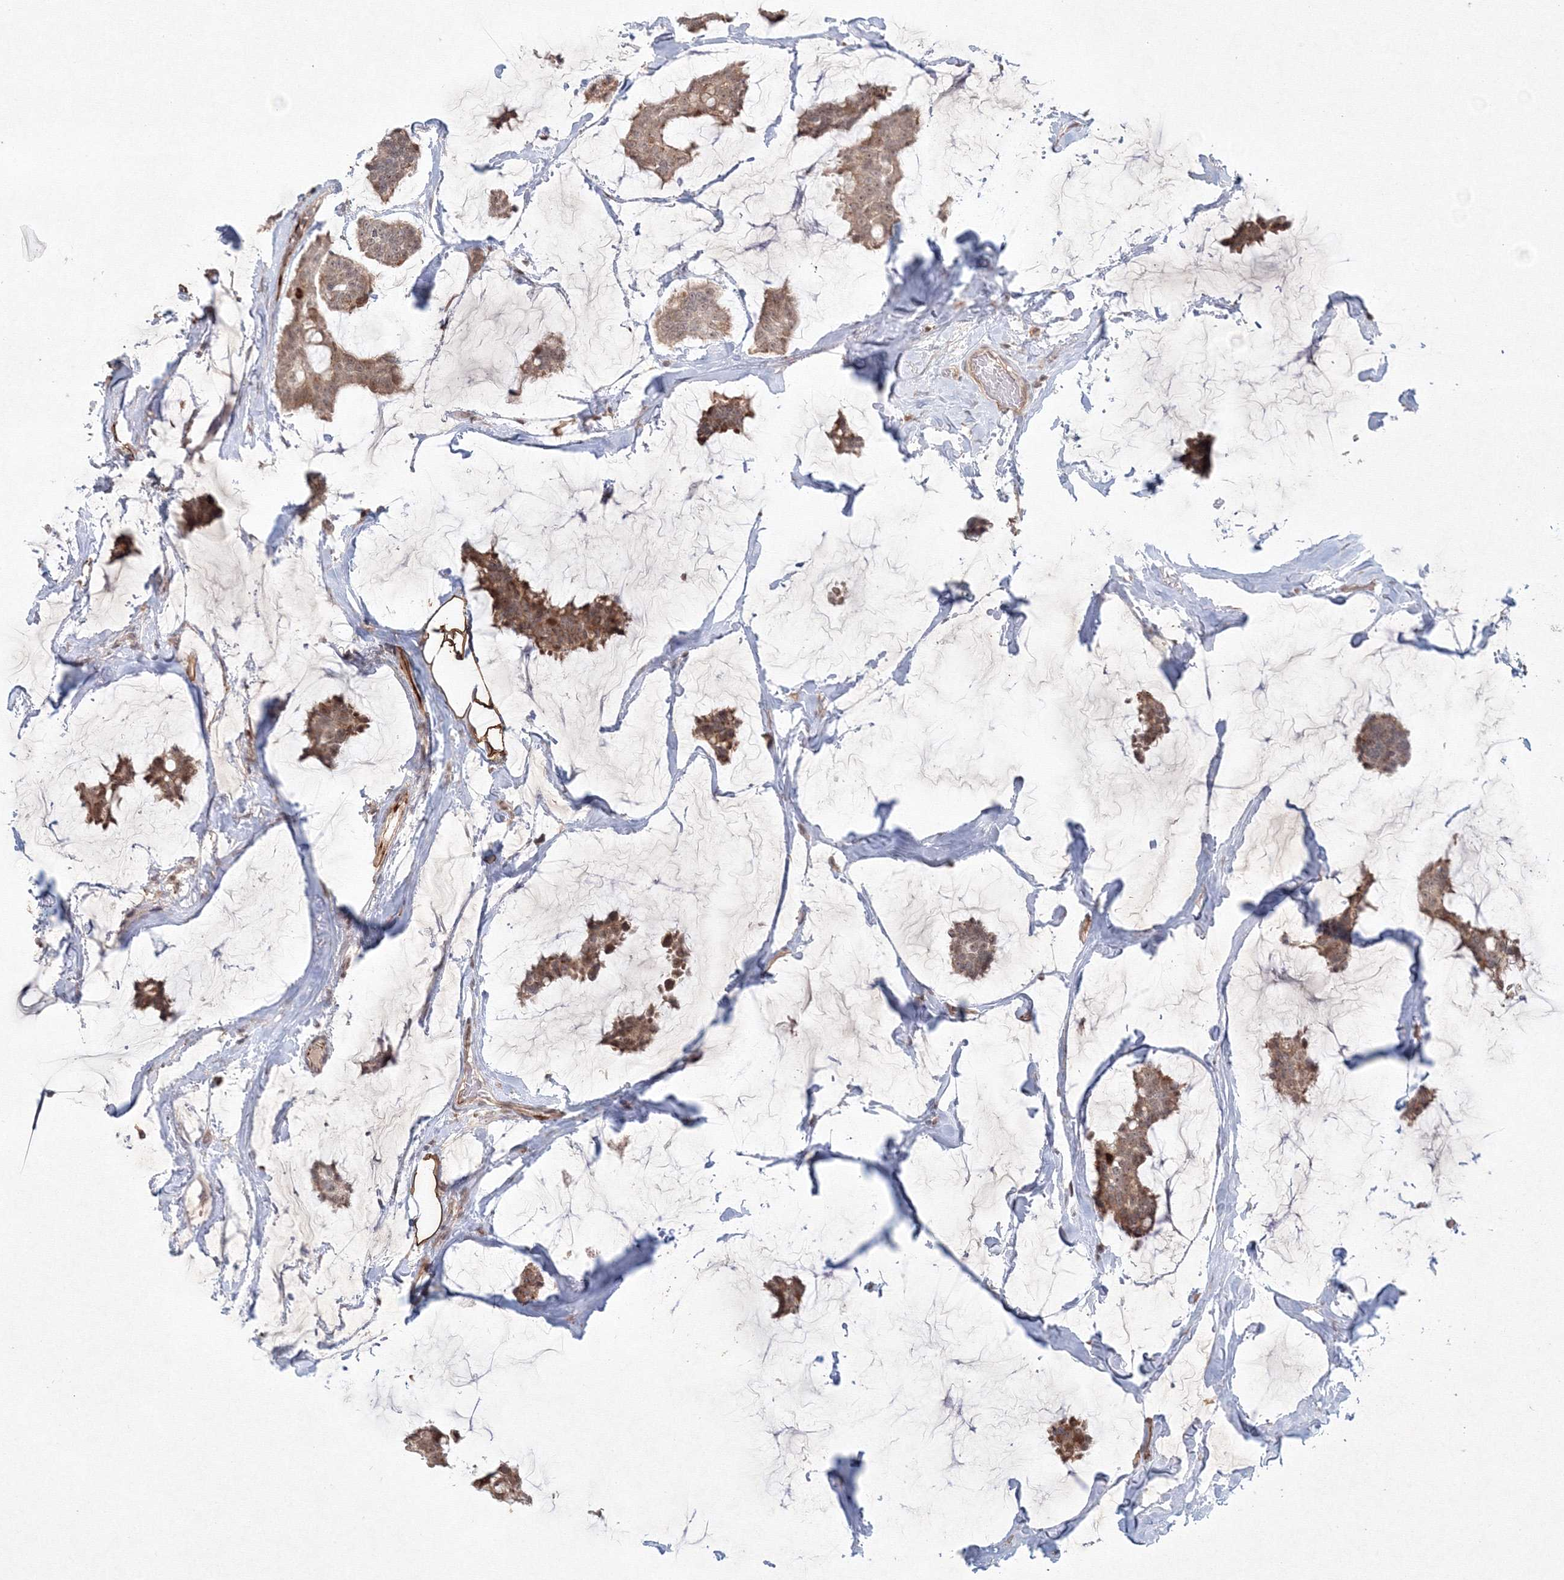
{"staining": {"intensity": "moderate", "quantity": ">75%", "location": "cytoplasmic/membranous,nuclear"}, "tissue": "breast cancer", "cell_type": "Tumor cells", "image_type": "cancer", "snomed": [{"axis": "morphology", "description": "Duct carcinoma"}, {"axis": "topography", "description": "Breast"}], "caption": "Brown immunohistochemical staining in human breast cancer reveals moderate cytoplasmic/membranous and nuclear expression in about >75% of tumor cells.", "gene": "KIF20A", "patient": {"sex": "female", "age": 93}}